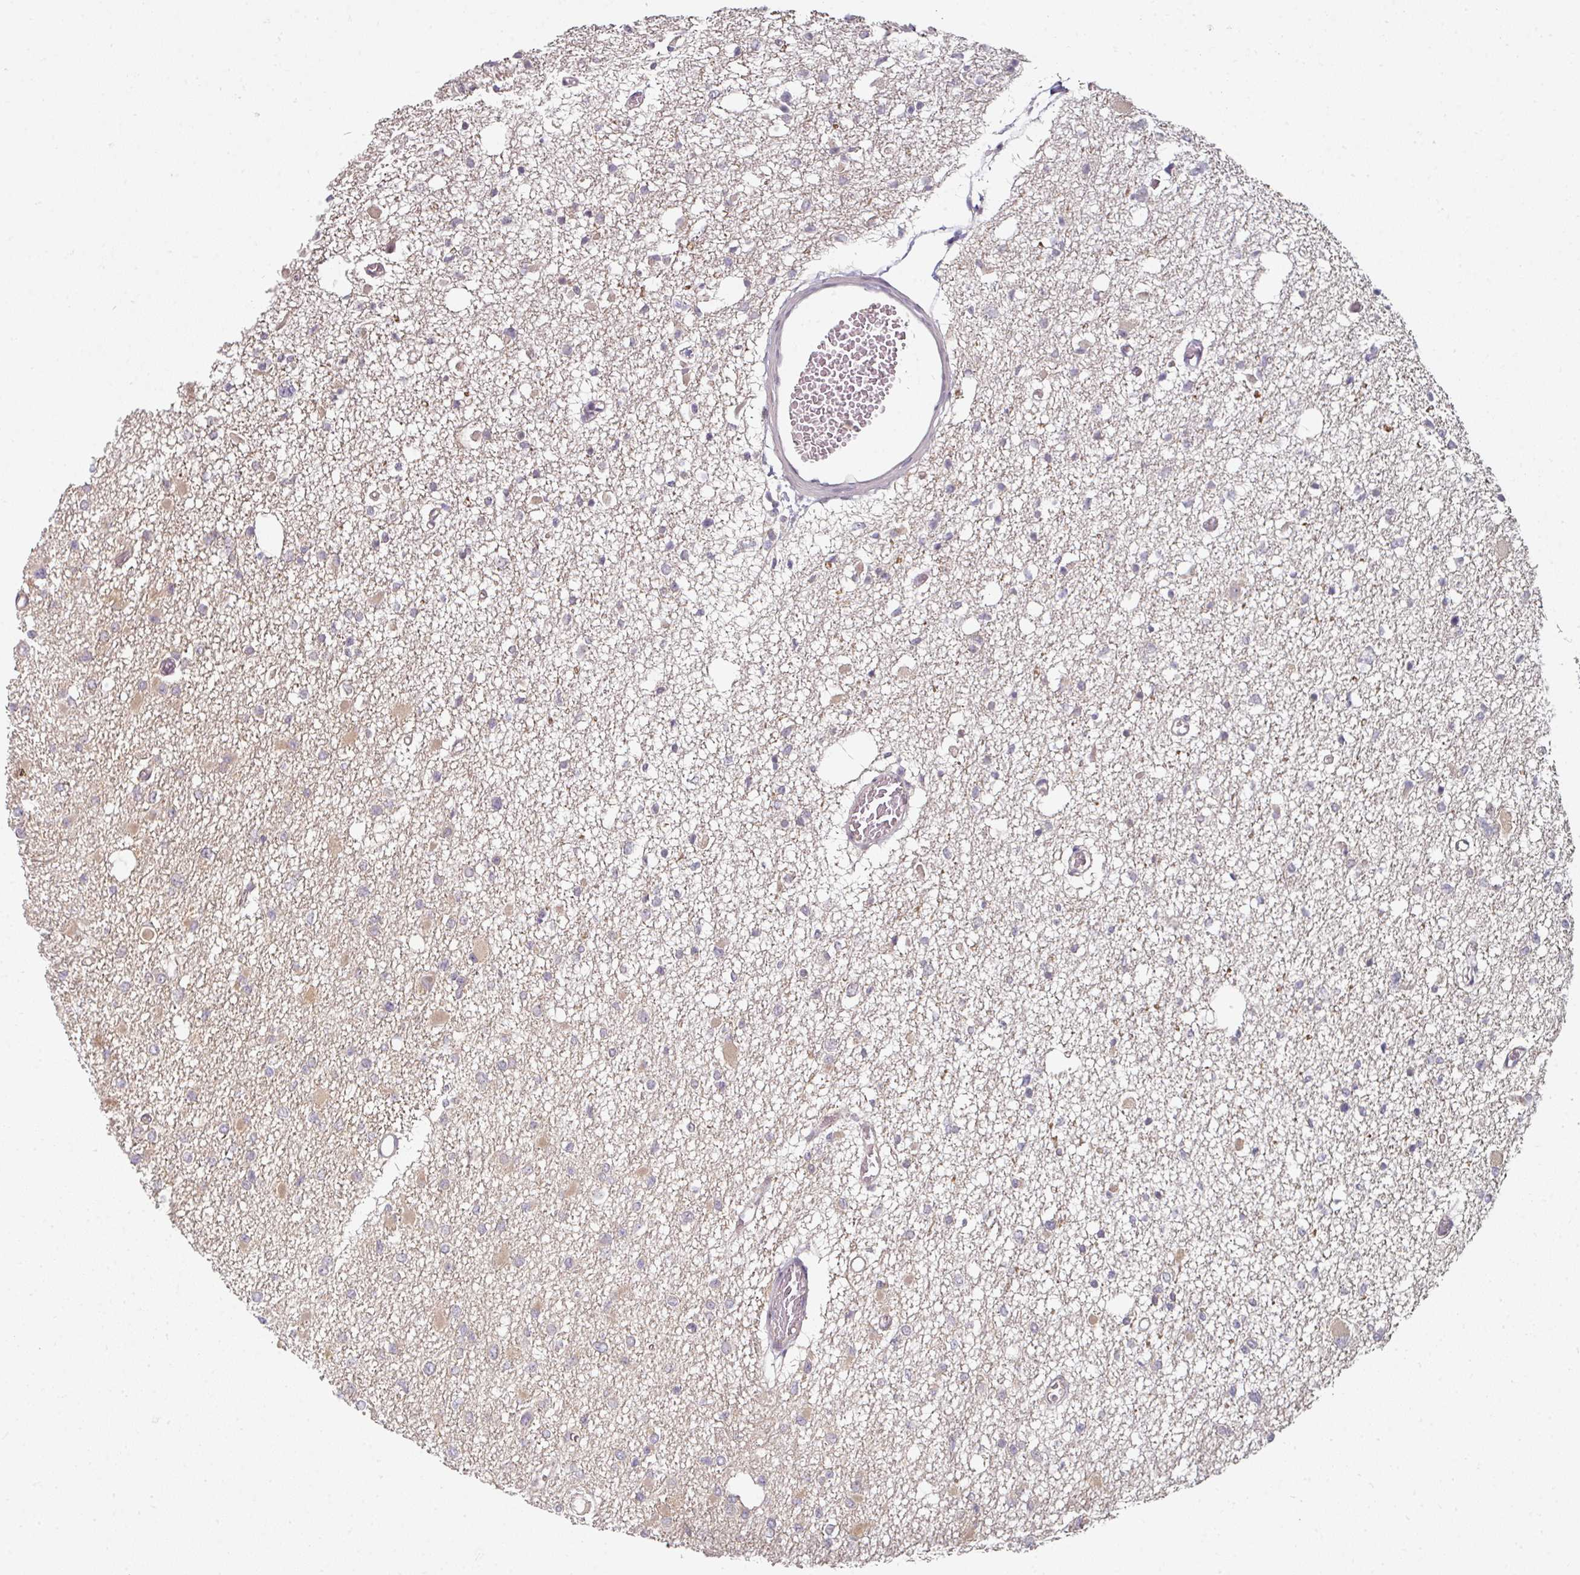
{"staining": {"intensity": "moderate", "quantity": "<25%", "location": "cytoplasmic/membranous"}, "tissue": "glioma", "cell_type": "Tumor cells", "image_type": "cancer", "snomed": [{"axis": "morphology", "description": "Glioma, malignant, Low grade"}, {"axis": "topography", "description": "Brain"}], "caption": "Malignant glioma (low-grade) tissue reveals moderate cytoplasmic/membranous positivity in approximately <25% of tumor cells, visualized by immunohistochemistry.", "gene": "MAP2K2", "patient": {"sex": "female", "age": 22}}